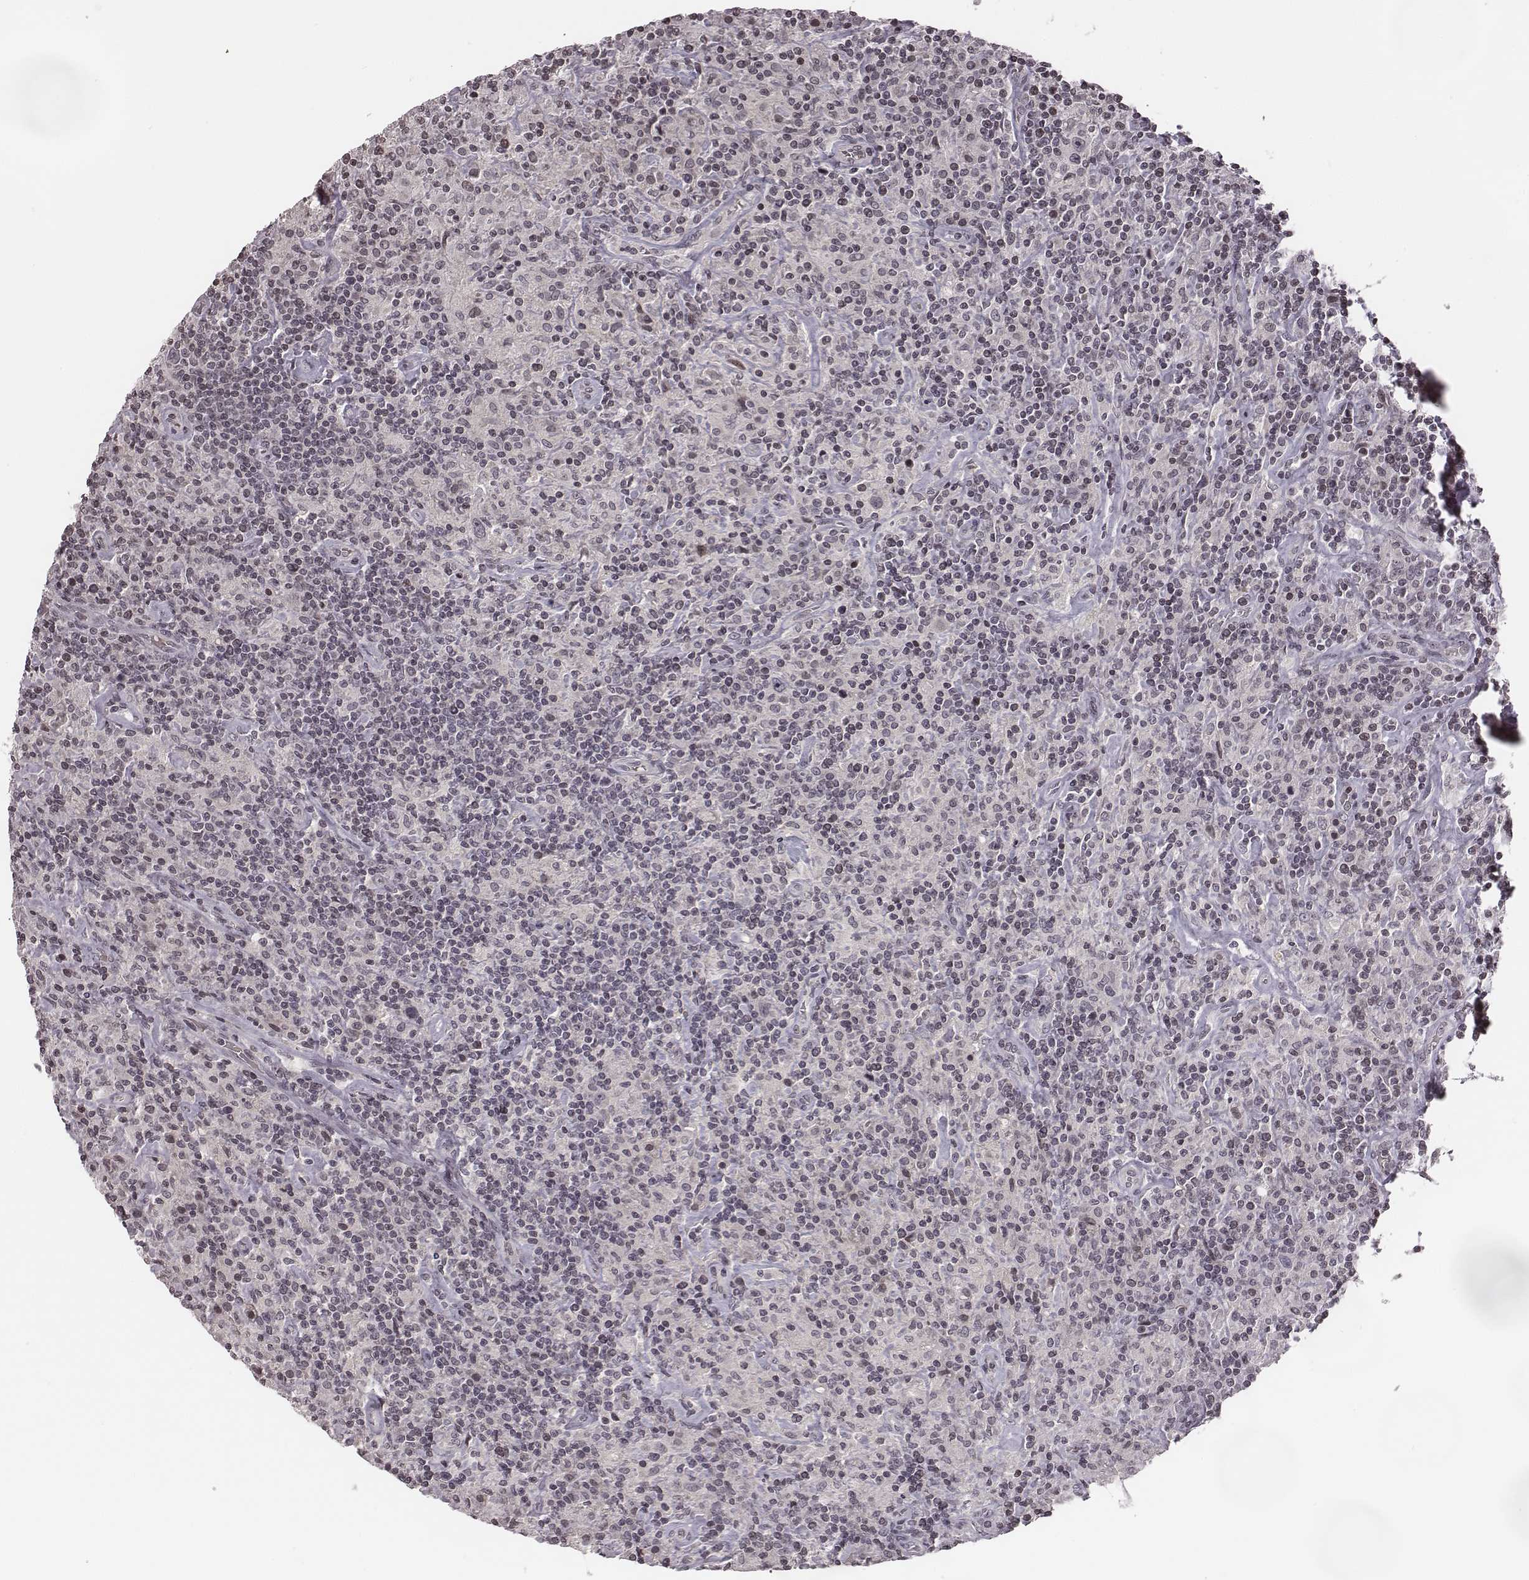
{"staining": {"intensity": "negative", "quantity": "none", "location": "none"}, "tissue": "lymphoma", "cell_type": "Tumor cells", "image_type": "cancer", "snomed": [{"axis": "morphology", "description": "Hodgkin's disease, NOS"}, {"axis": "topography", "description": "Lymph node"}], "caption": "Histopathology image shows no protein positivity in tumor cells of Hodgkin's disease tissue. (Stains: DAB IHC with hematoxylin counter stain, Microscopy: brightfield microscopy at high magnification).", "gene": "GRM4", "patient": {"sex": "male", "age": 70}}